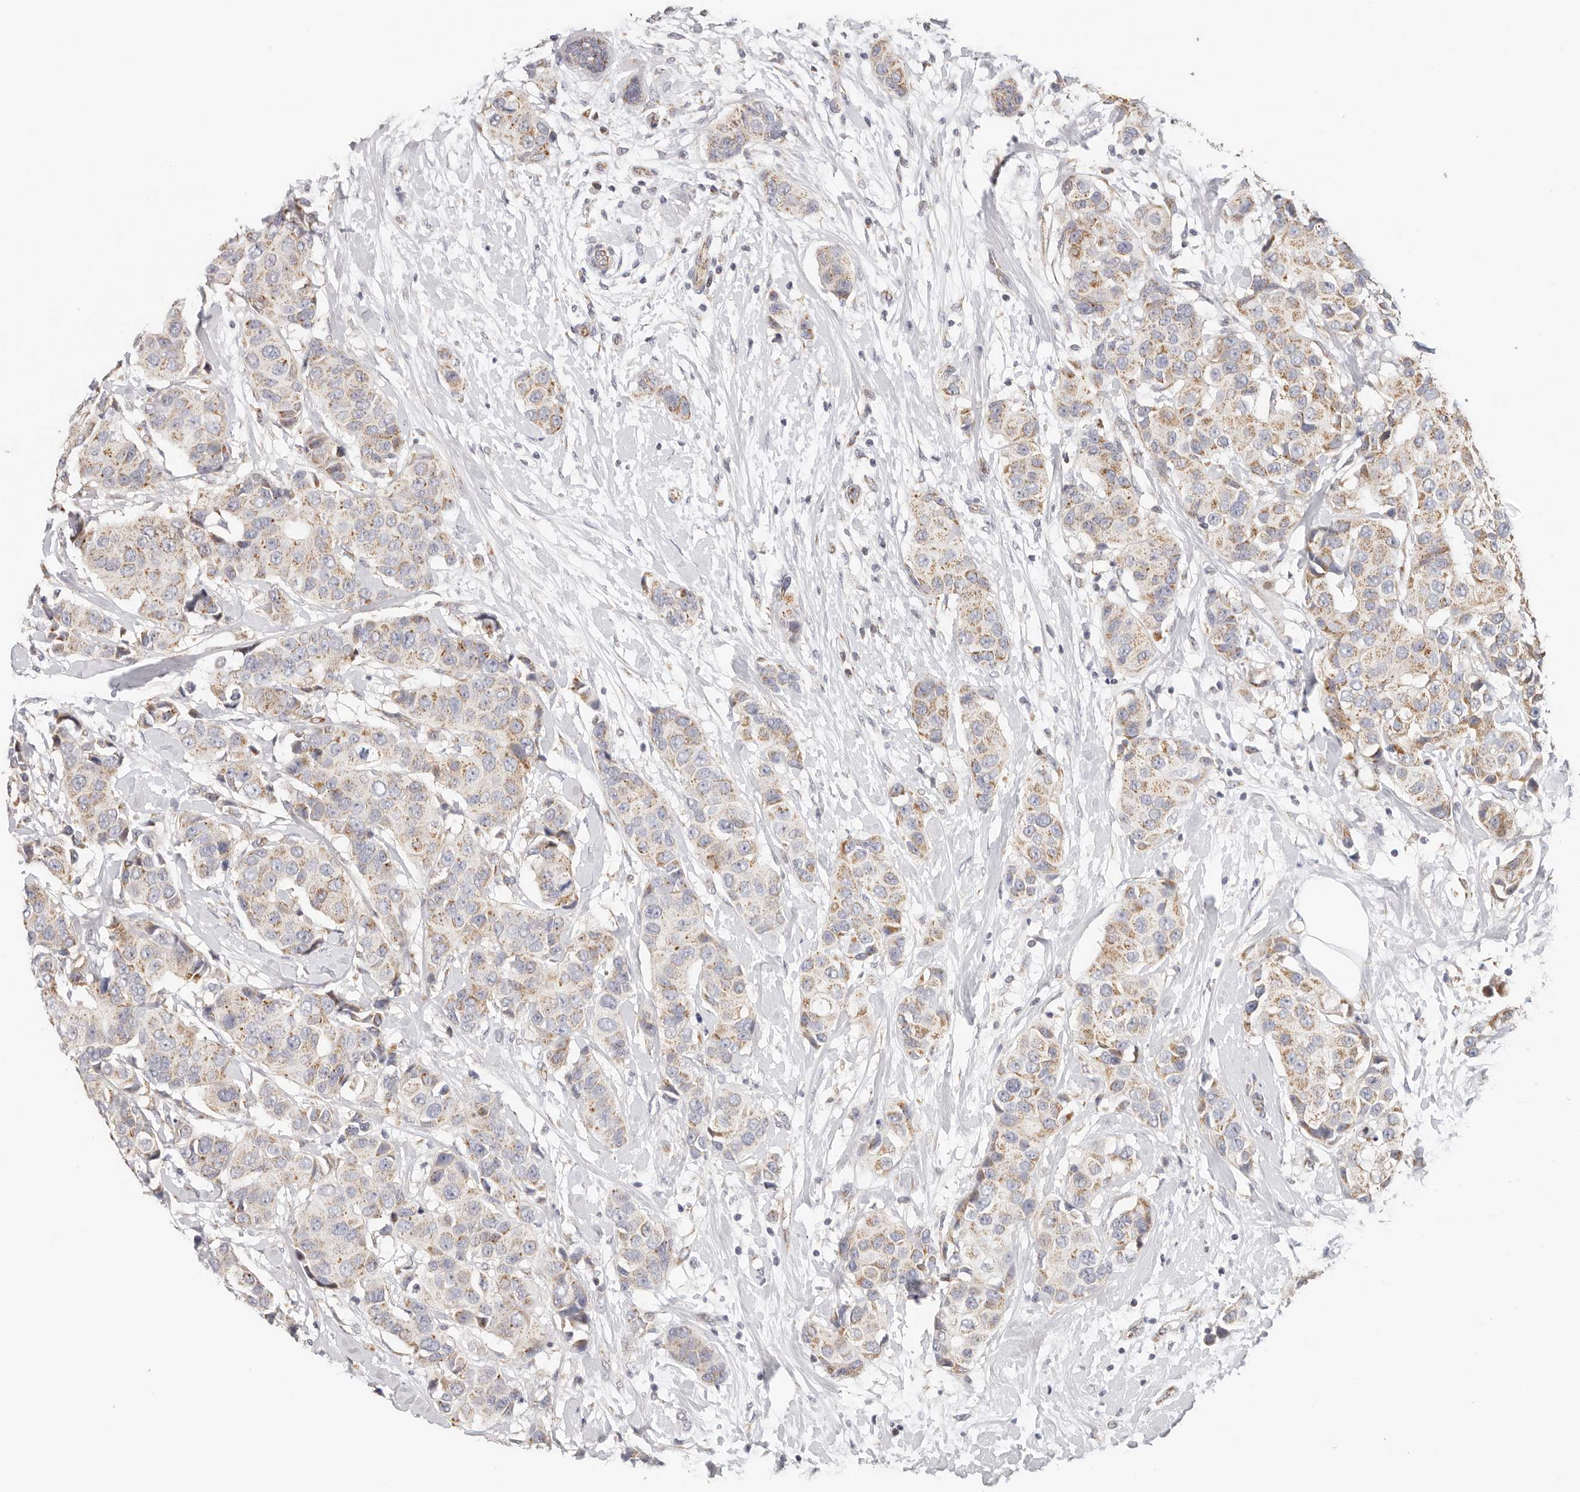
{"staining": {"intensity": "moderate", "quantity": ">75%", "location": "cytoplasmic/membranous"}, "tissue": "breast cancer", "cell_type": "Tumor cells", "image_type": "cancer", "snomed": [{"axis": "morphology", "description": "Normal tissue, NOS"}, {"axis": "morphology", "description": "Duct carcinoma"}, {"axis": "topography", "description": "Breast"}], "caption": "Tumor cells display moderate cytoplasmic/membranous positivity in about >75% of cells in breast cancer (infiltrating ductal carcinoma).", "gene": "AFDN", "patient": {"sex": "female", "age": 39}}